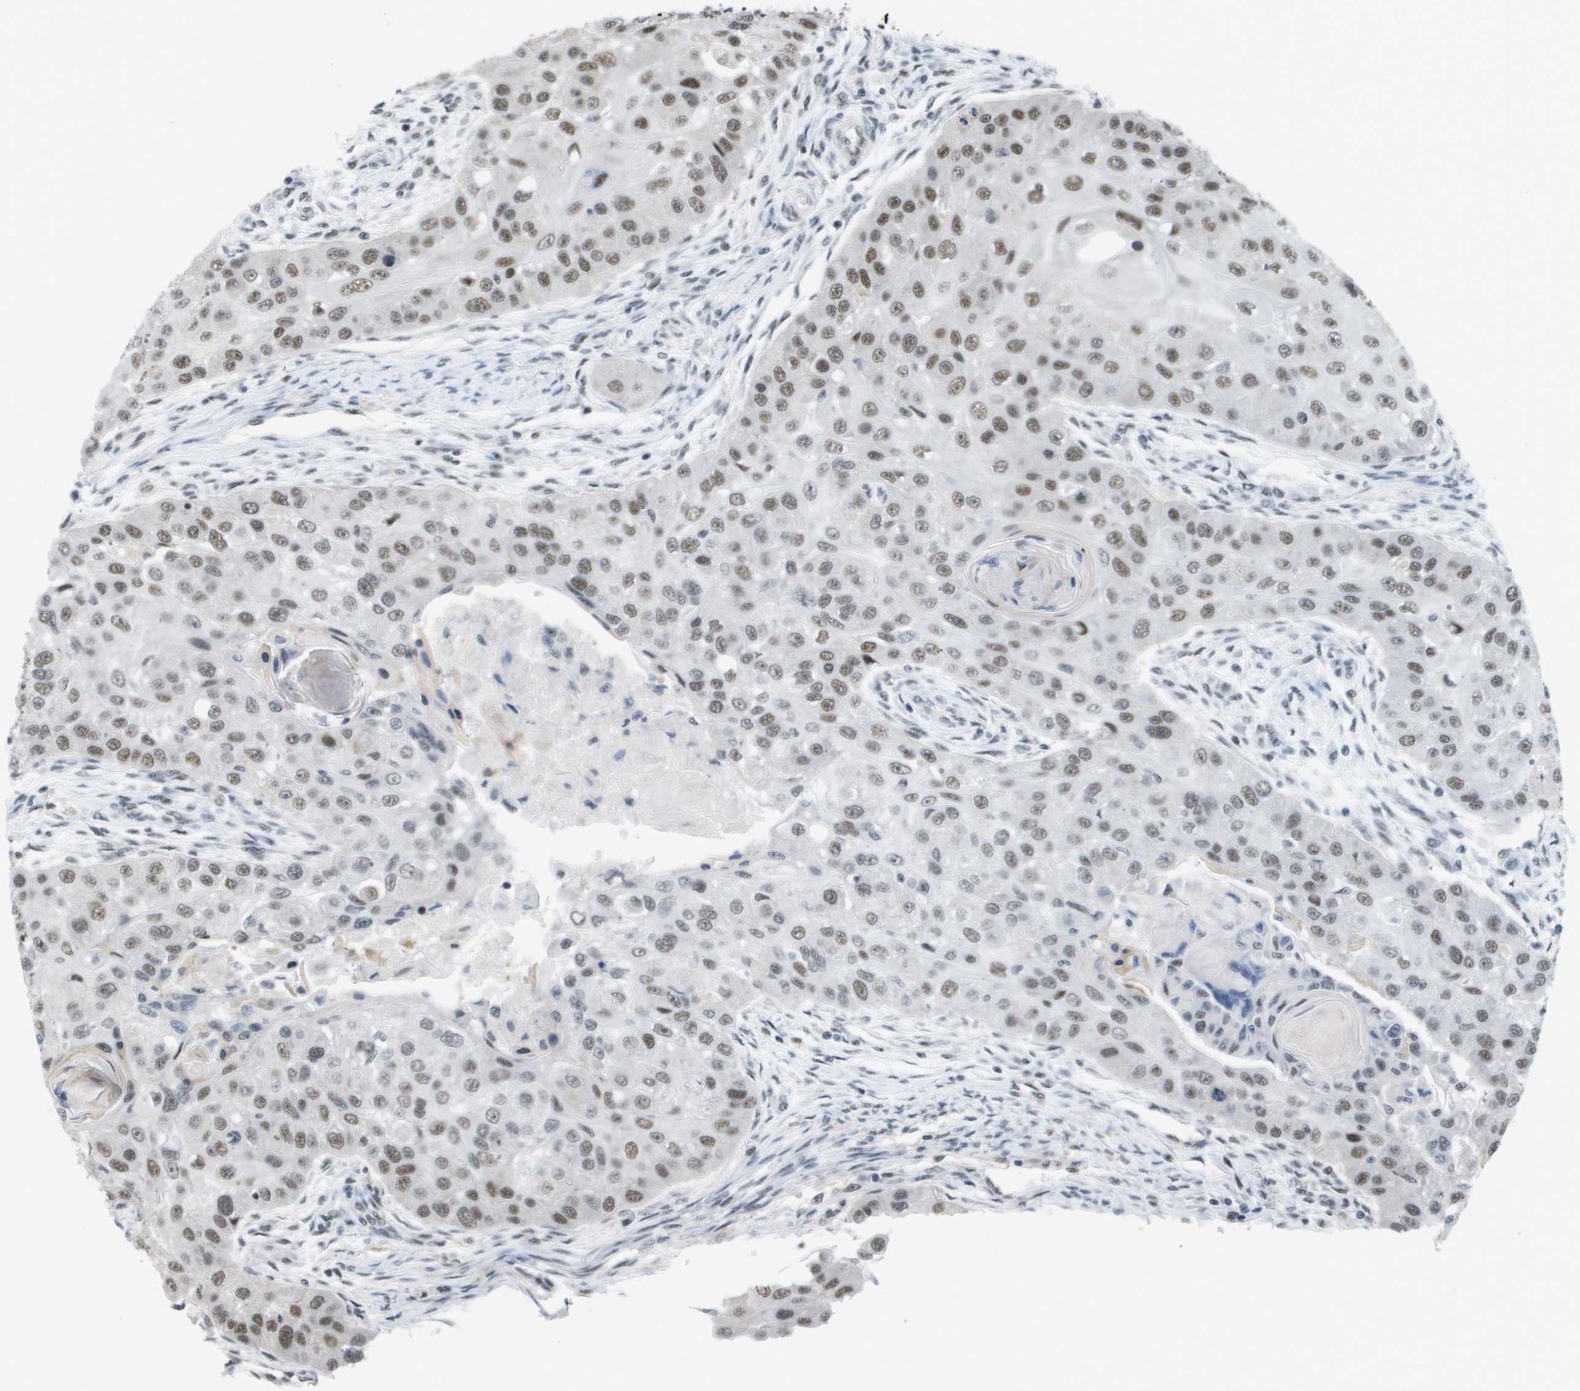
{"staining": {"intensity": "weak", "quantity": ">75%", "location": "nuclear"}, "tissue": "head and neck cancer", "cell_type": "Tumor cells", "image_type": "cancer", "snomed": [{"axis": "morphology", "description": "Normal tissue, NOS"}, {"axis": "morphology", "description": "Squamous cell carcinoma, NOS"}, {"axis": "topography", "description": "Skeletal muscle"}, {"axis": "topography", "description": "Head-Neck"}], "caption": "Protein expression analysis of human head and neck squamous cell carcinoma reveals weak nuclear expression in about >75% of tumor cells.", "gene": "ISY1", "patient": {"sex": "male", "age": 51}}